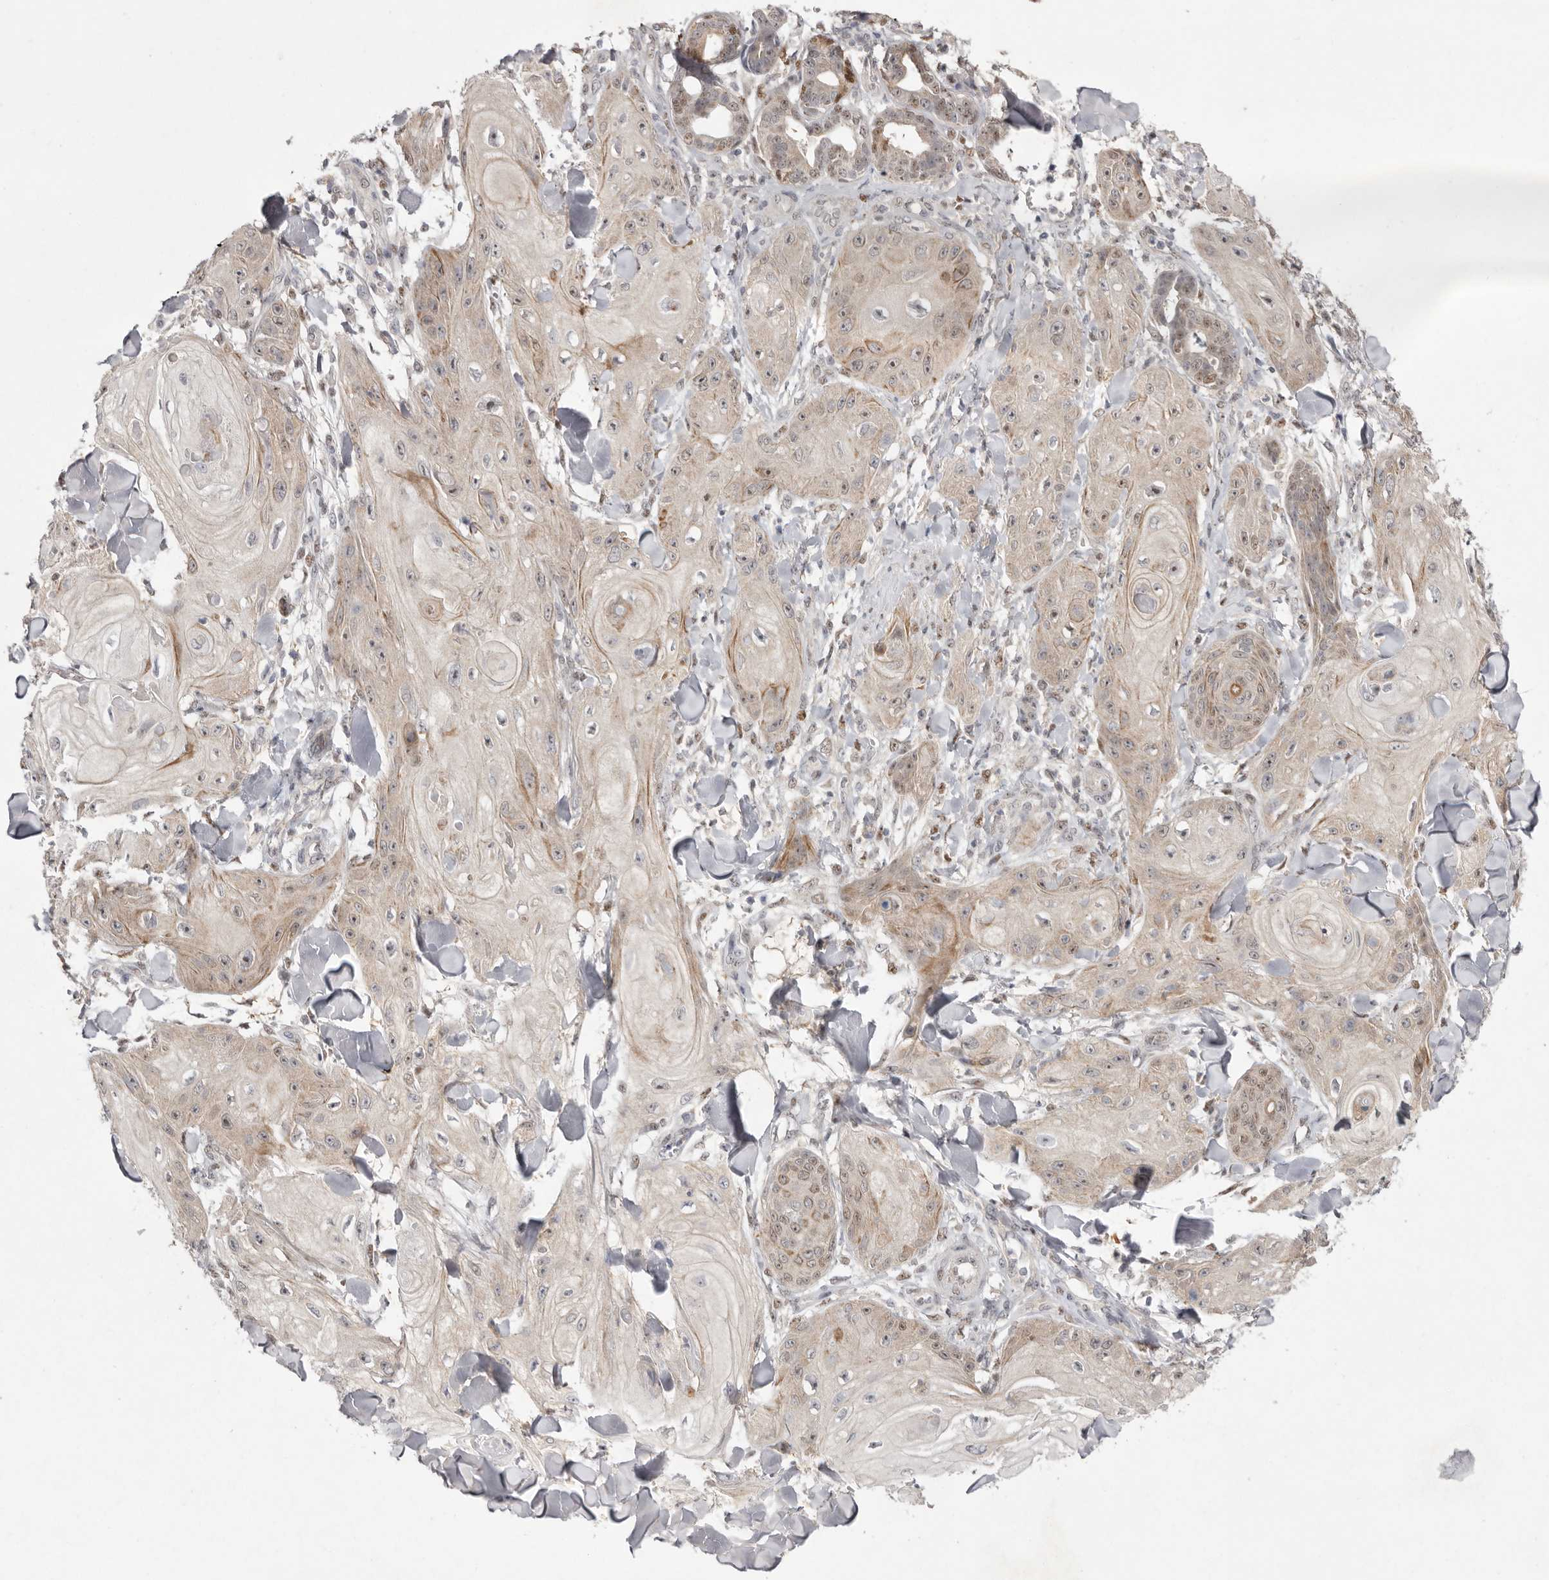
{"staining": {"intensity": "weak", "quantity": "25%-75%", "location": "cytoplasmic/membranous,nuclear"}, "tissue": "skin cancer", "cell_type": "Tumor cells", "image_type": "cancer", "snomed": [{"axis": "morphology", "description": "Squamous cell carcinoma, NOS"}, {"axis": "topography", "description": "Skin"}], "caption": "Skin squamous cell carcinoma stained with a brown dye reveals weak cytoplasmic/membranous and nuclear positive staining in about 25%-75% of tumor cells.", "gene": "TADA1", "patient": {"sex": "male", "age": 74}}